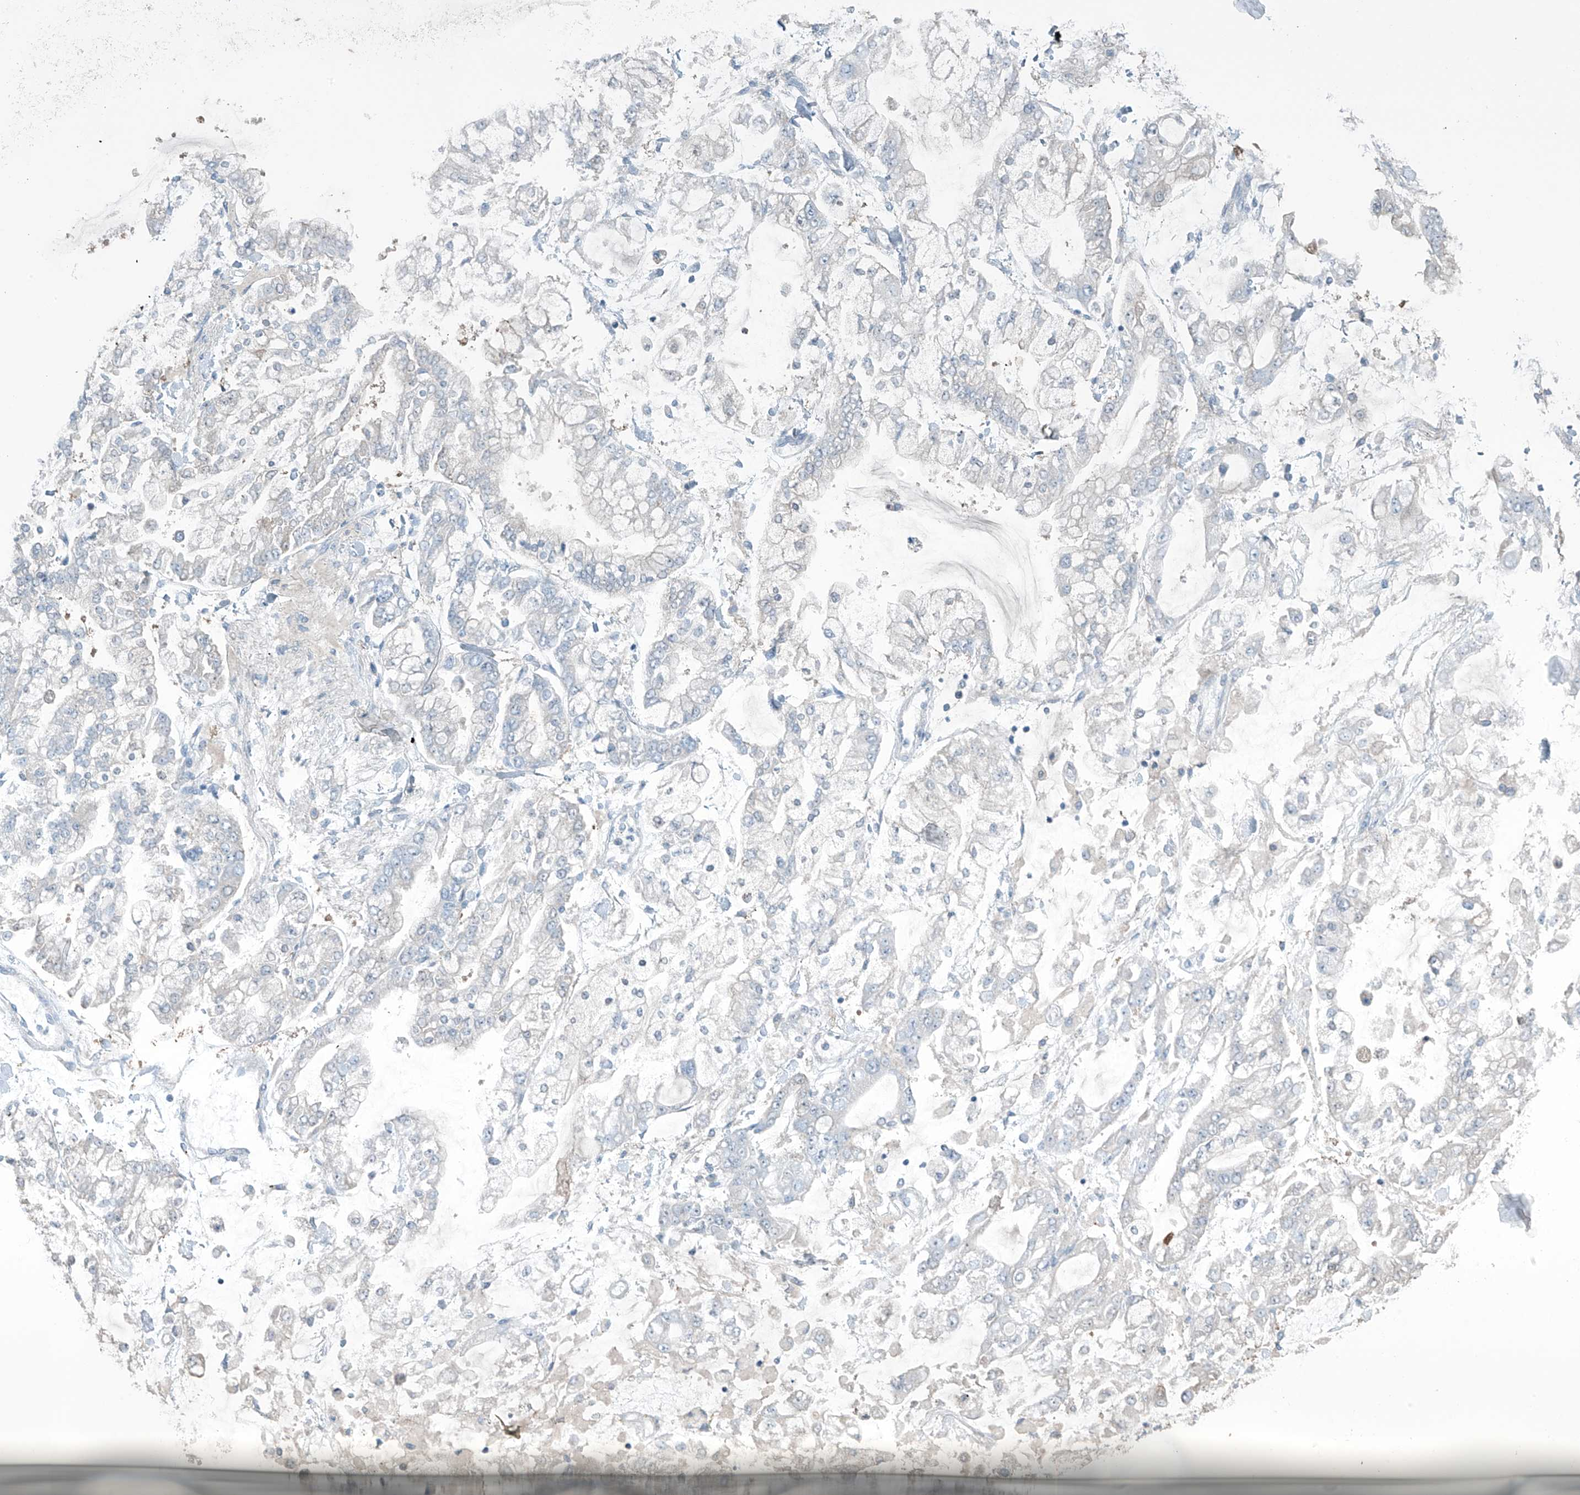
{"staining": {"intensity": "negative", "quantity": "none", "location": "none"}, "tissue": "stomach cancer", "cell_type": "Tumor cells", "image_type": "cancer", "snomed": [{"axis": "morphology", "description": "Normal tissue, NOS"}, {"axis": "morphology", "description": "Adenocarcinoma, NOS"}, {"axis": "topography", "description": "Stomach, upper"}, {"axis": "topography", "description": "Stomach"}], "caption": "Protein analysis of adenocarcinoma (stomach) demonstrates no significant staining in tumor cells.", "gene": "SLC25A43", "patient": {"sex": "male", "age": 76}}